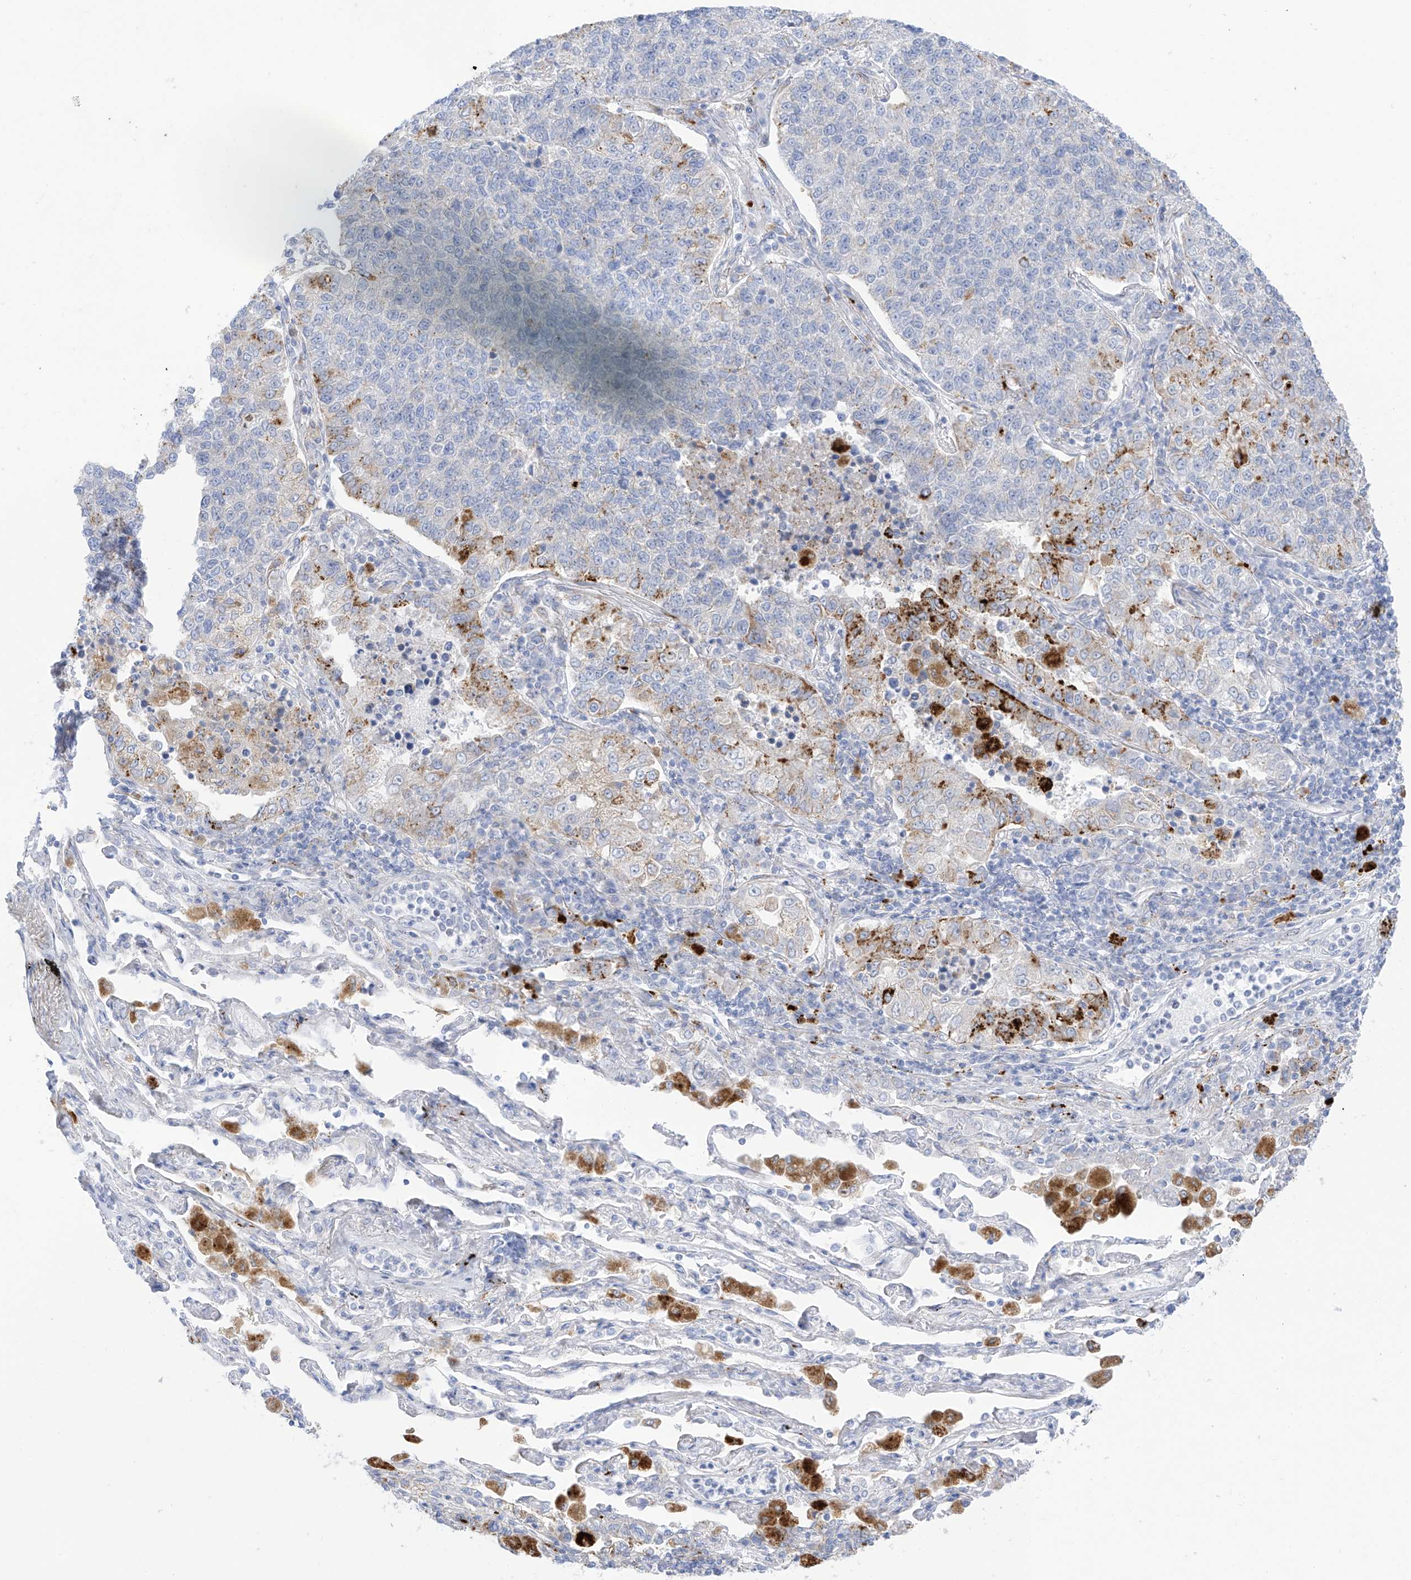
{"staining": {"intensity": "negative", "quantity": "none", "location": "none"}, "tissue": "lung cancer", "cell_type": "Tumor cells", "image_type": "cancer", "snomed": [{"axis": "morphology", "description": "Adenocarcinoma, NOS"}, {"axis": "topography", "description": "Lung"}], "caption": "The image shows no staining of tumor cells in lung cancer. (DAB IHC visualized using brightfield microscopy, high magnification).", "gene": "PSPH", "patient": {"sex": "male", "age": 49}}